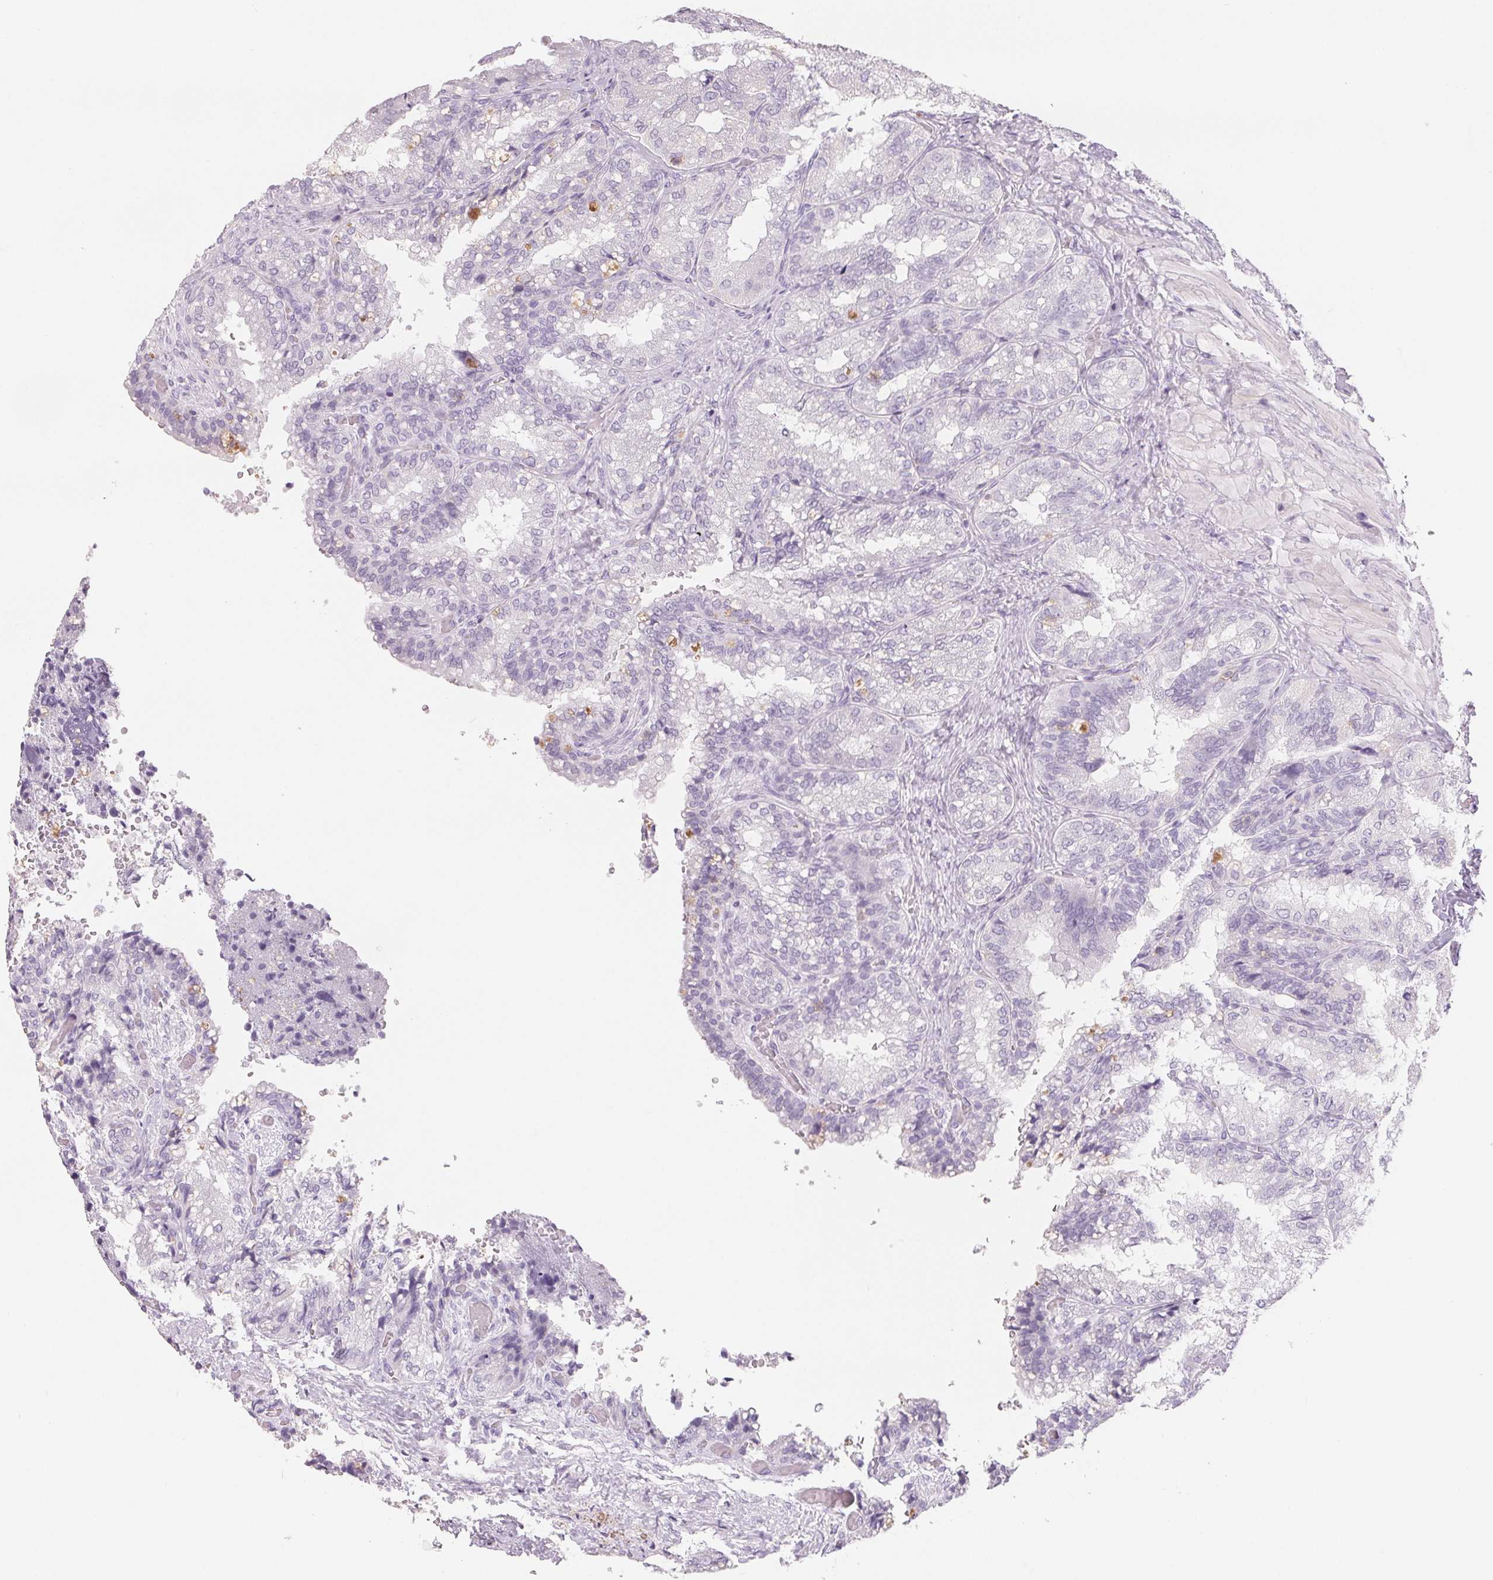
{"staining": {"intensity": "negative", "quantity": "none", "location": "none"}, "tissue": "seminal vesicle", "cell_type": "Glandular cells", "image_type": "normal", "snomed": [{"axis": "morphology", "description": "Normal tissue, NOS"}, {"axis": "topography", "description": "Seminal veicle"}], "caption": "Micrograph shows no significant protein positivity in glandular cells of normal seminal vesicle. Nuclei are stained in blue.", "gene": "CD69", "patient": {"sex": "male", "age": 57}}